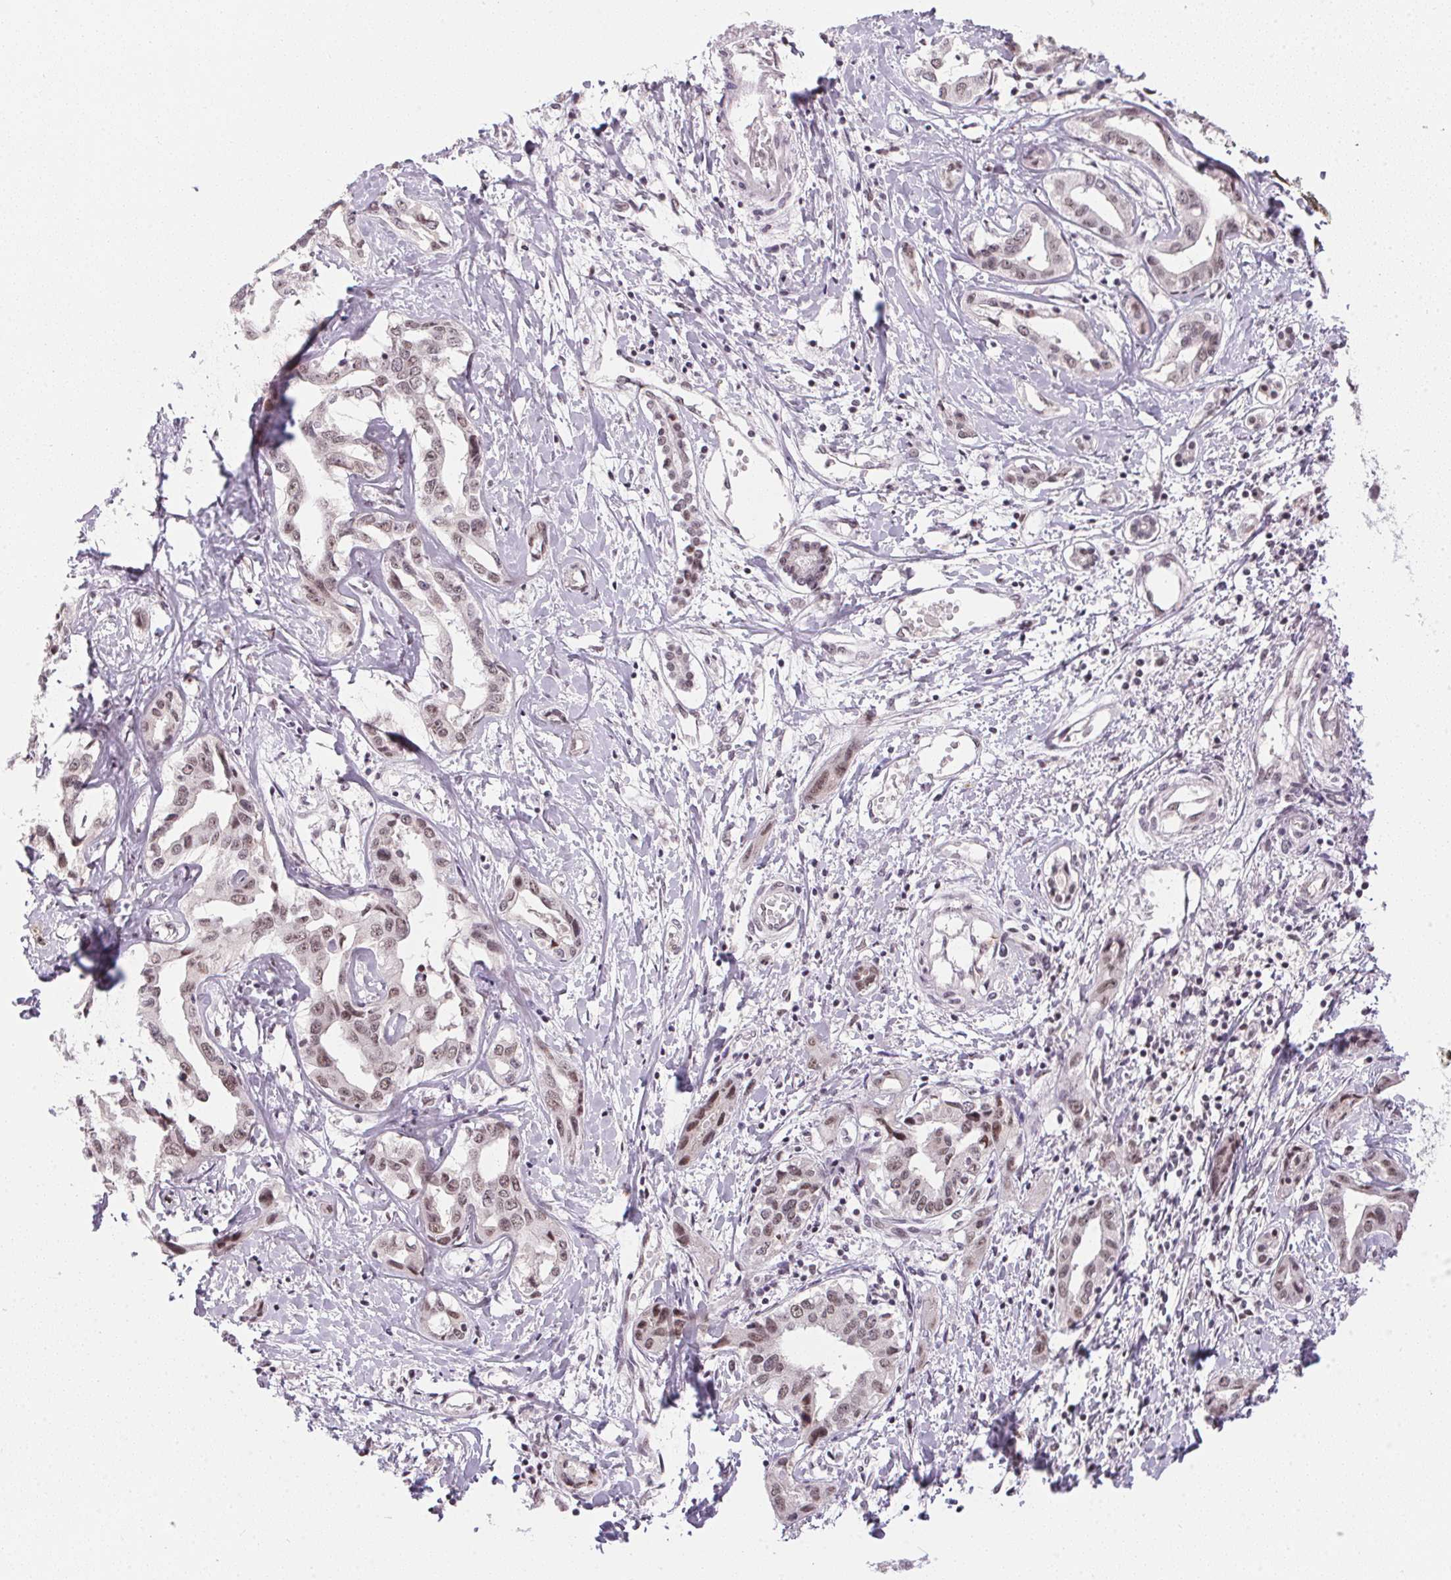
{"staining": {"intensity": "weak", "quantity": ">75%", "location": "nuclear"}, "tissue": "liver cancer", "cell_type": "Tumor cells", "image_type": "cancer", "snomed": [{"axis": "morphology", "description": "Cholangiocarcinoma"}, {"axis": "topography", "description": "Liver"}], "caption": "About >75% of tumor cells in human cholangiocarcinoma (liver) exhibit weak nuclear protein expression as visualized by brown immunohistochemical staining.", "gene": "SRSF7", "patient": {"sex": "male", "age": 59}}